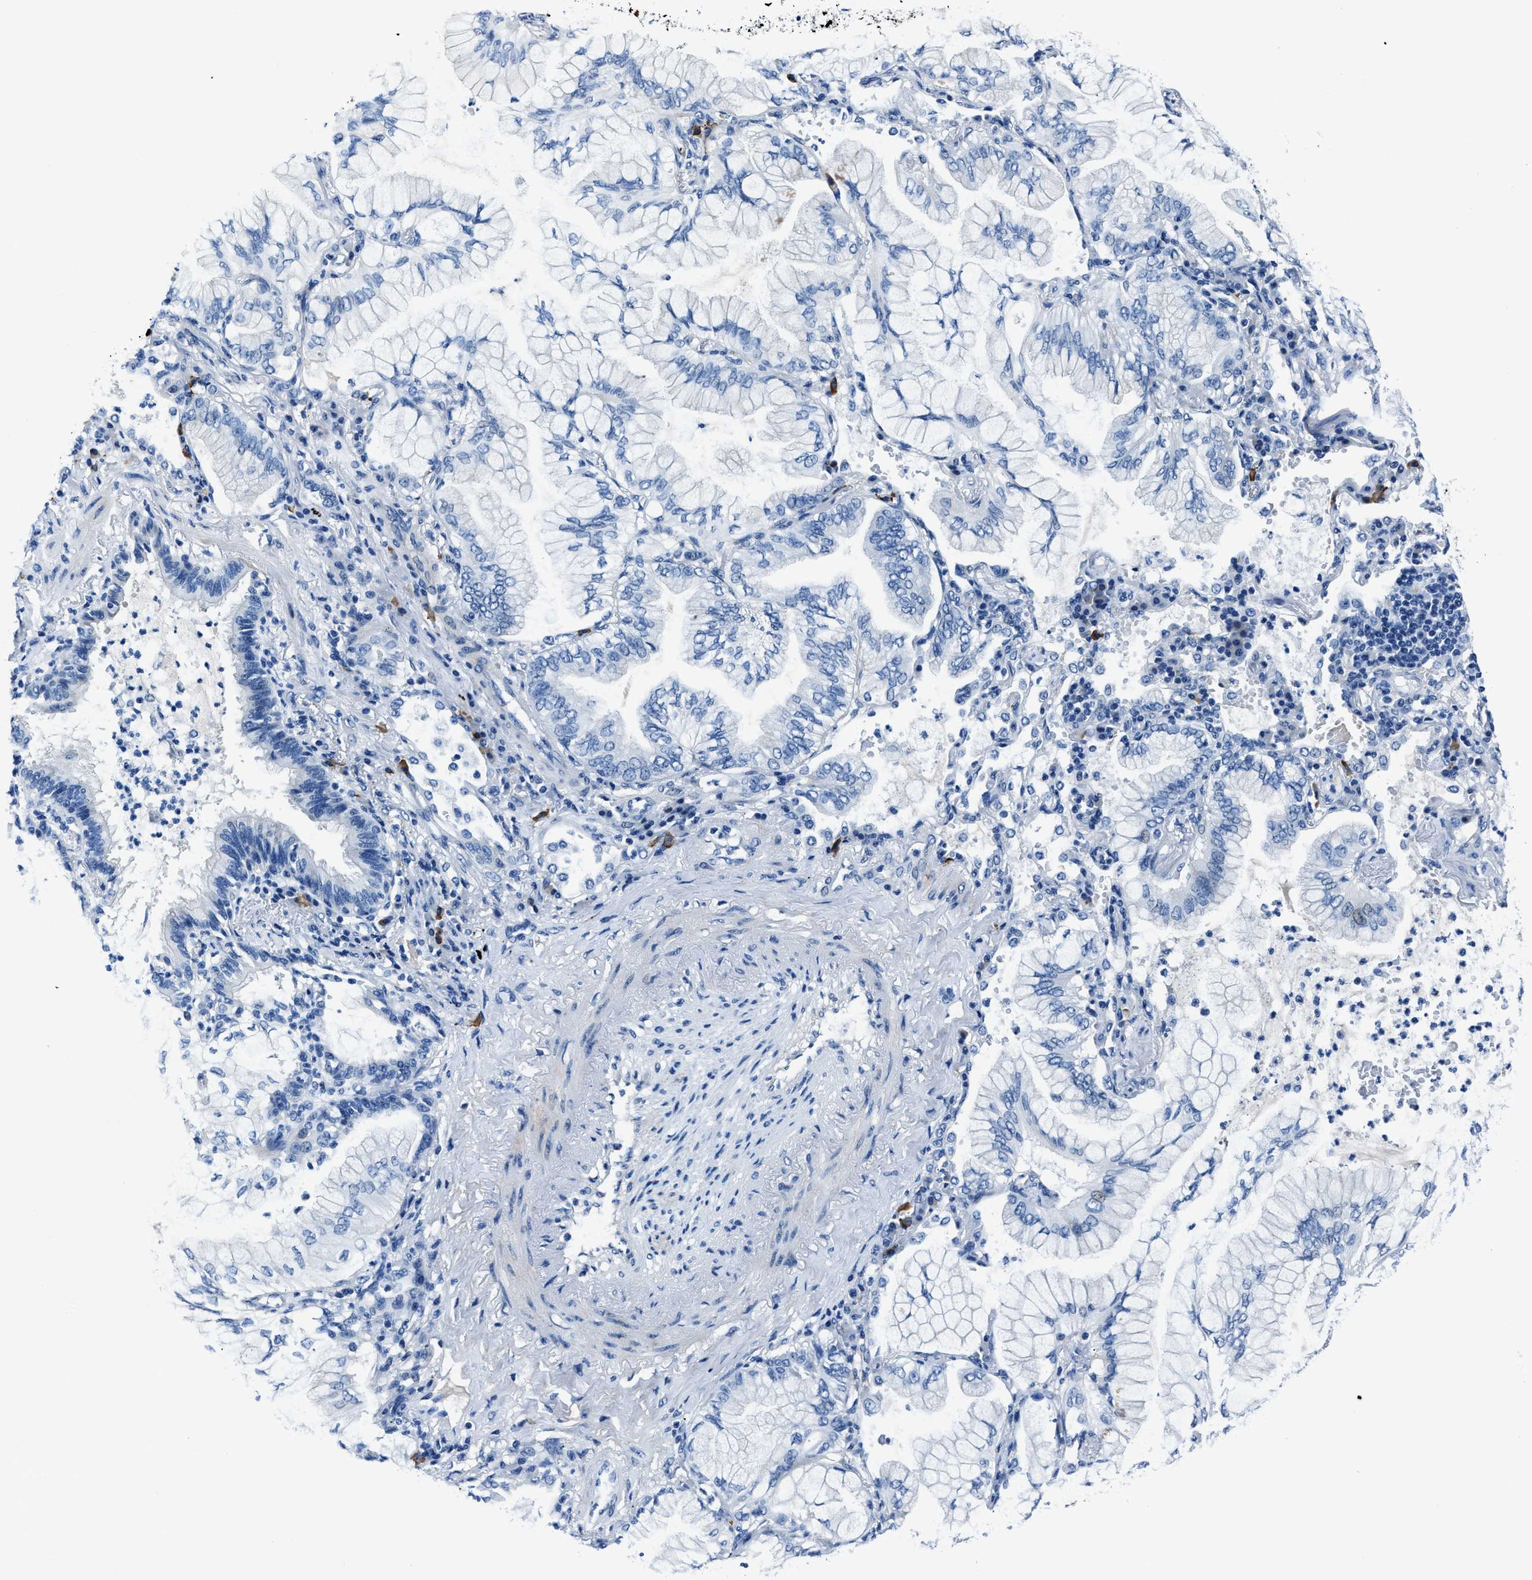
{"staining": {"intensity": "negative", "quantity": "none", "location": "none"}, "tissue": "lung cancer", "cell_type": "Tumor cells", "image_type": "cancer", "snomed": [{"axis": "morphology", "description": "Adenocarcinoma, NOS"}, {"axis": "topography", "description": "Lung"}], "caption": "Immunohistochemistry (IHC) image of human lung cancer (adenocarcinoma) stained for a protein (brown), which displays no positivity in tumor cells.", "gene": "NACAD", "patient": {"sex": "female", "age": 70}}